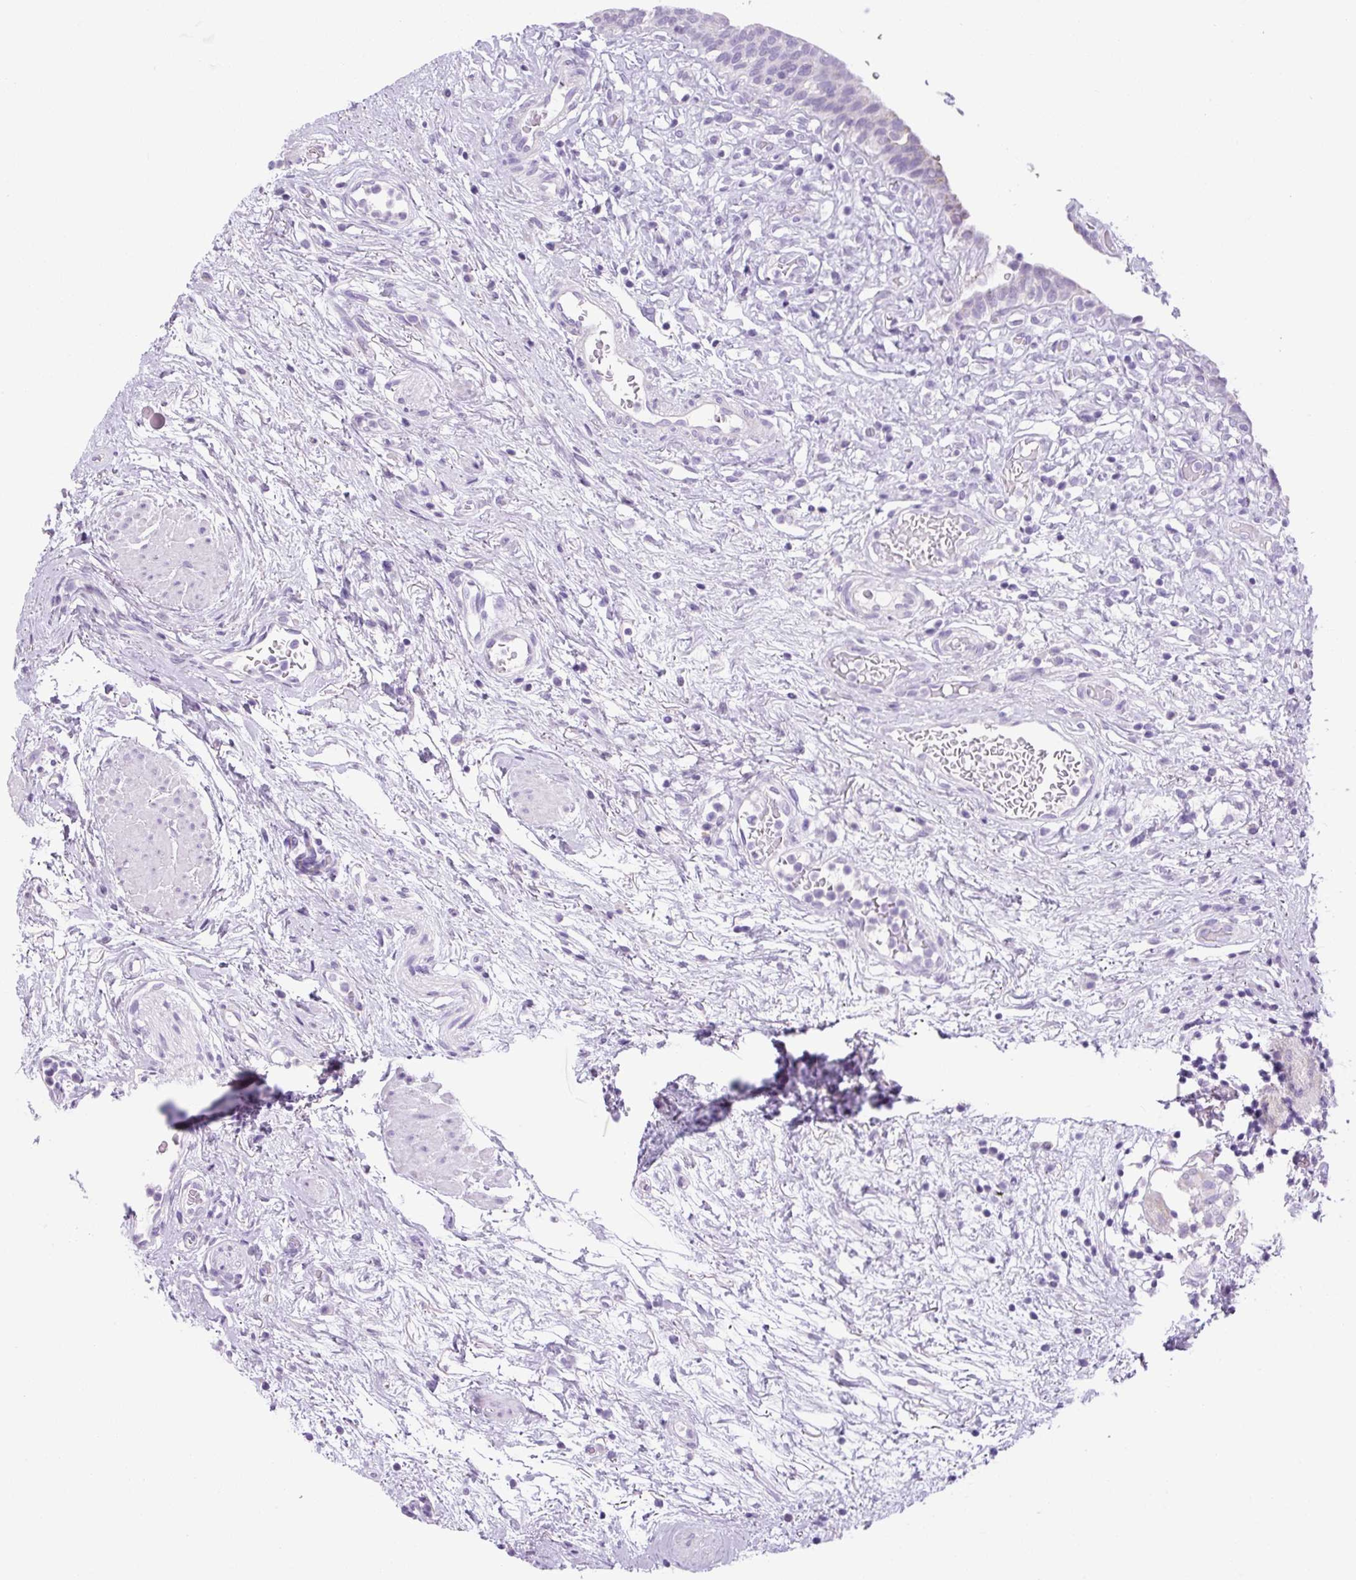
{"staining": {"intensity": "negative", "quantity": "none", "location": "none"}, "tissue": "urinary bladder", "cell_type": "Urothelial cells", "image_type": "normal", "snomed": [{"axis": "morphology", "description": "Normal tissue, NOS"}, {"axis": "topography", "description": "Urinary bladder"}], "caption": "This is an immunohistochemistry histopathology image of benign human urinary bladder. There is no expression in urothelial cells.", "gene": "CHGA", "patient": {"sex": "male", "age": 71}}